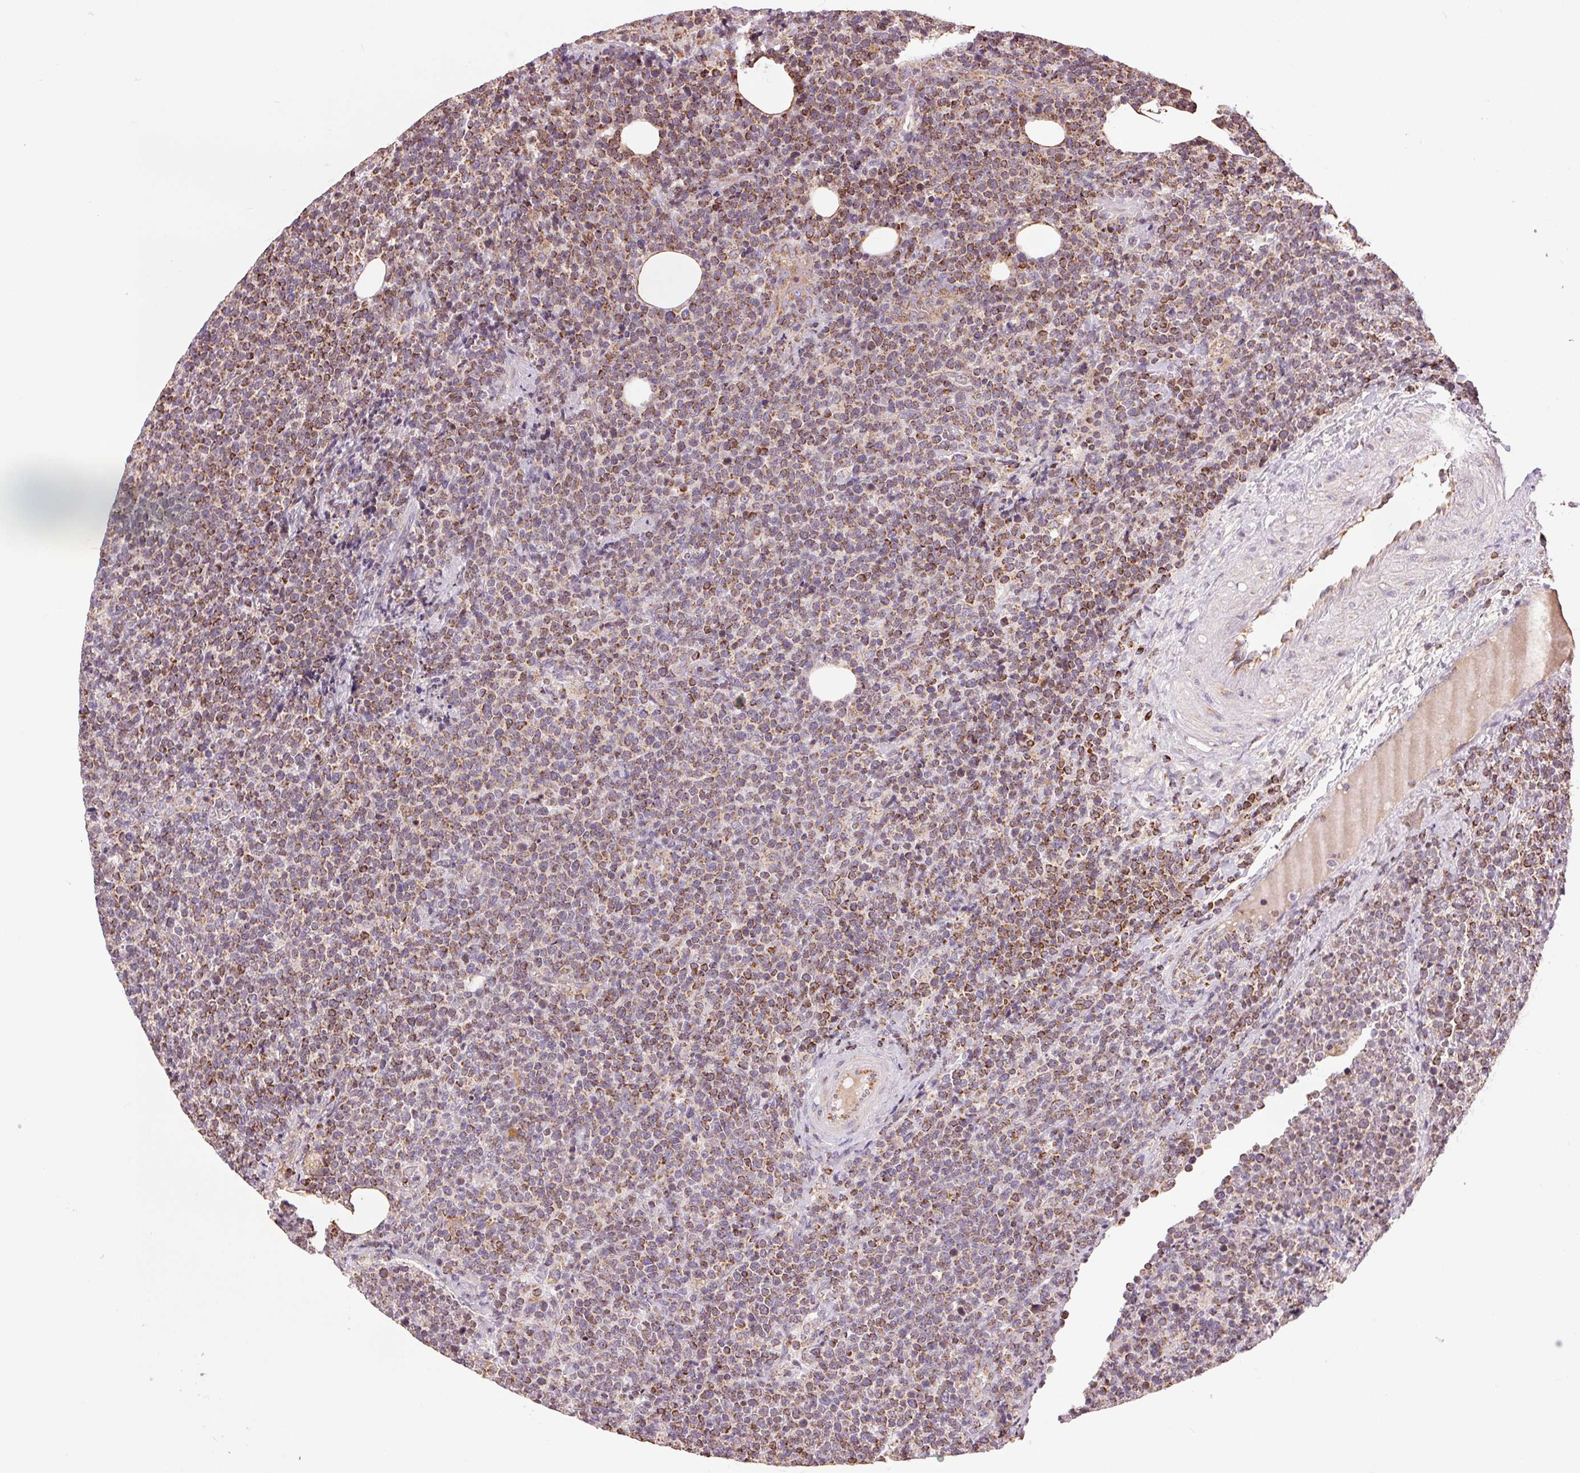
{"staining": {"intensity": "moderate", "quantity": ">75%", "location": "cytoplasmic/membranous"}, "tissue": "lymphoma", "cell_type": "Tumor cells", "image_type": "cancer", "snomed": [{"axis": "morphology", "description": "Malignant lymphoma, non-Hodgkin's type, High grade"}, {"axis": "topography", "description": "Lymph node"}], "caption": "Protein expression analysis of human lymphoma reveals moderate cytoplasmic/membranous staining in about >75% of tumor cells. Nuclei are stained in blue.", "gene": "DGUOK", "patient": {"sex": "male", "age": 61}}